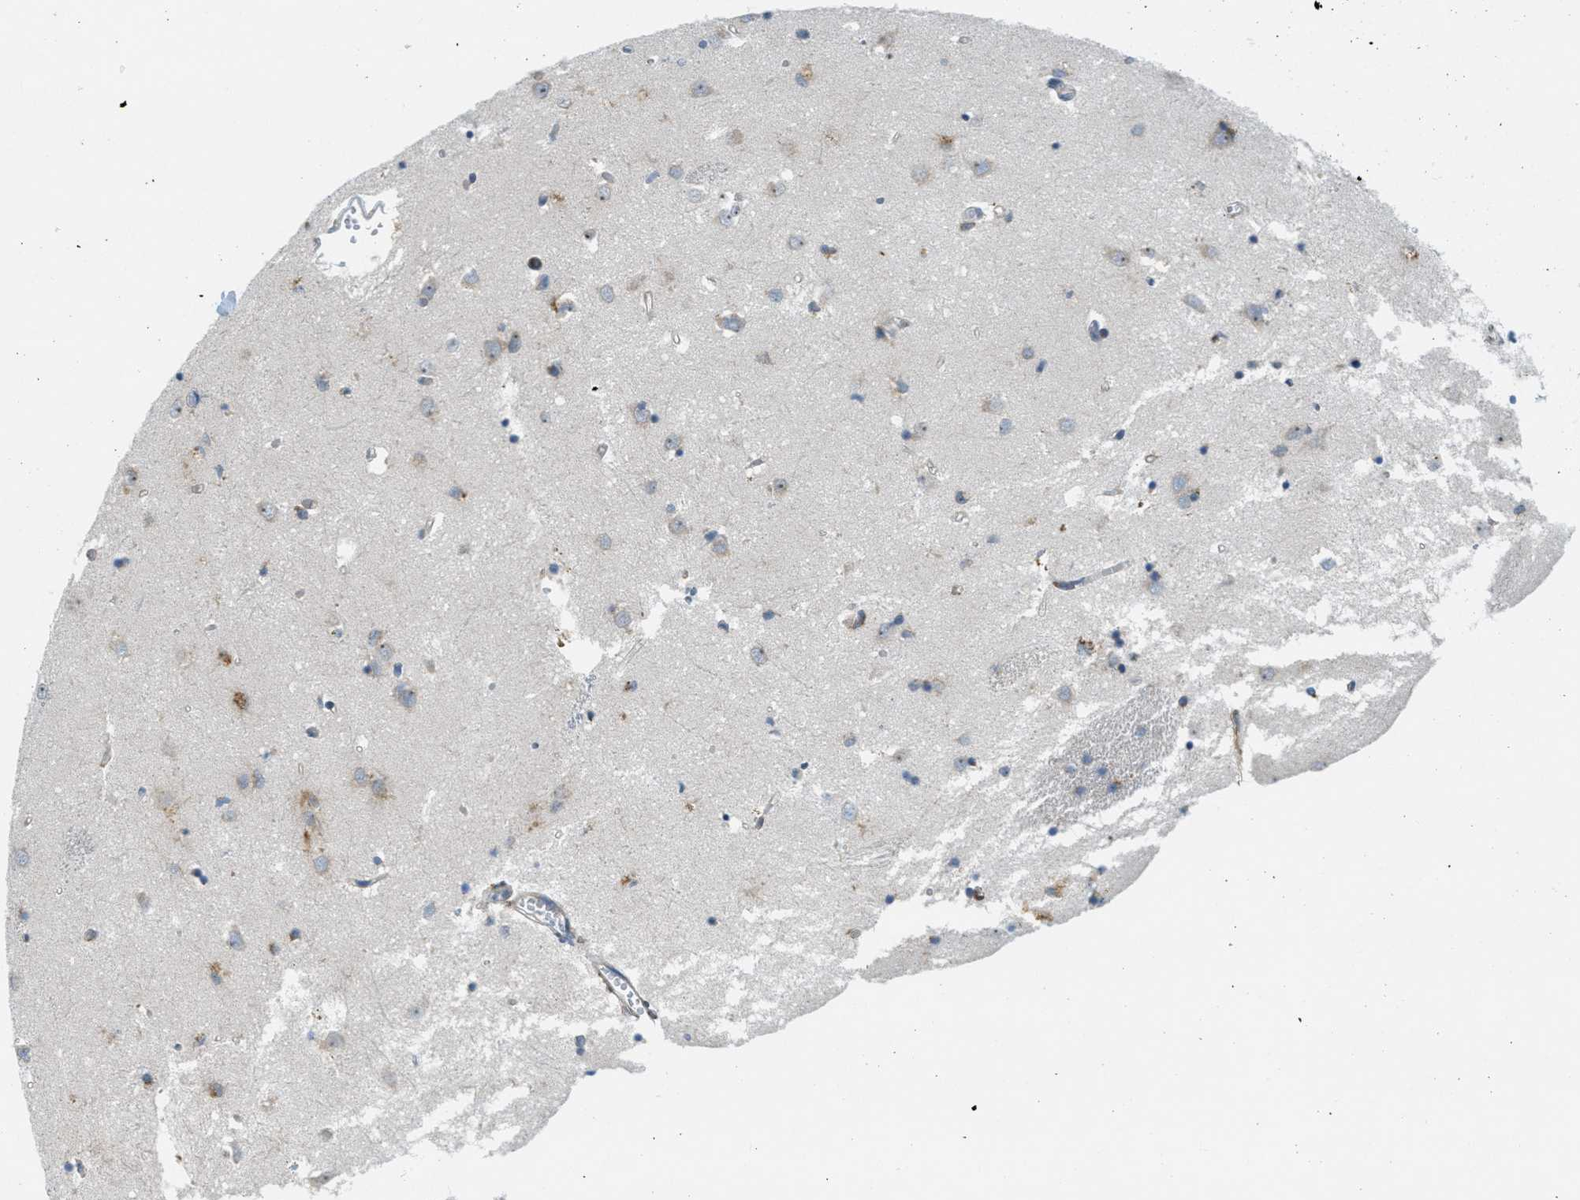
{"staining": {"intensity": "weak", "quantity": "<25%", "location": "cytoplasmic/membranous"}, "tissue": "caudate", "cell_type": "Glial cells", "image_type": "normal", "snomed": [{"axis": "morphology", "description": "Normal tissue, NOS"}, {"axis": "topography", "description": "Lateral ventricle wall"}], "caption": "IHC photomicrograph of normal human caudate stained for a protein (brown), which shows no staining in glial cells.", "gene": "ABCF1", "patient": {"sex": "female", "age": 19}}